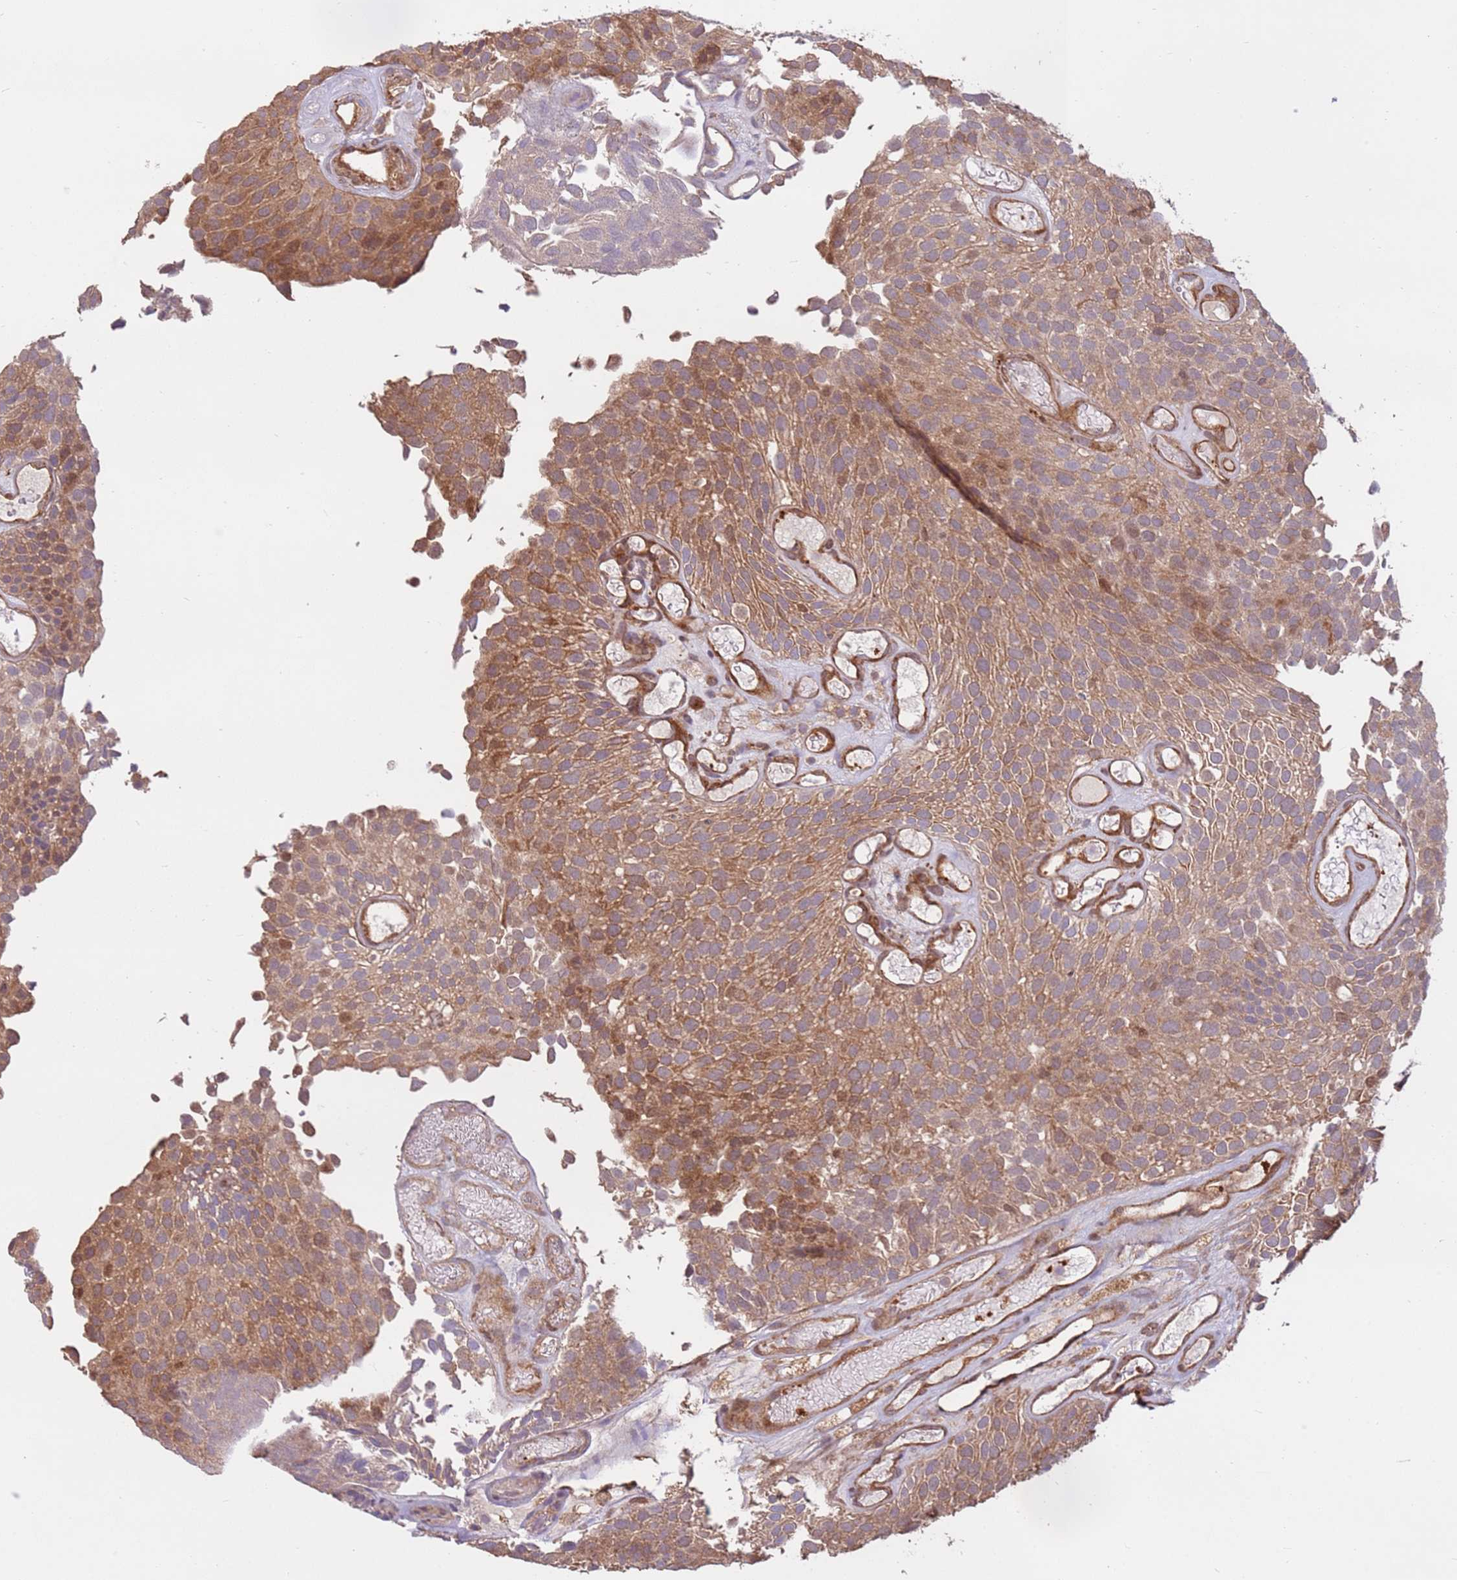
{"staining": {"intensity": "moderate", "quantity": ">75%", "location": "cytoplasmic/membranous,nuclear"}, "tissue": "urothelial cancer", "cell_type": "Tumor cells", "image_type": "cancer", "snomed": [{"axis": "morphology", "description": "Urothelial carcinoma, Low grade"}, {"axis": "topography", "description": "Urinary bladder"}], "caption": "Human urothelial carcinoma (low-grade) stained for a protein (brown) demonstrates moderate cytoplasmic/membranous and nuclear positive positivity in approximately >75% of tumor cells.", "gene": "CCDC112", "patient": {"sex": "male", "age": 89}}